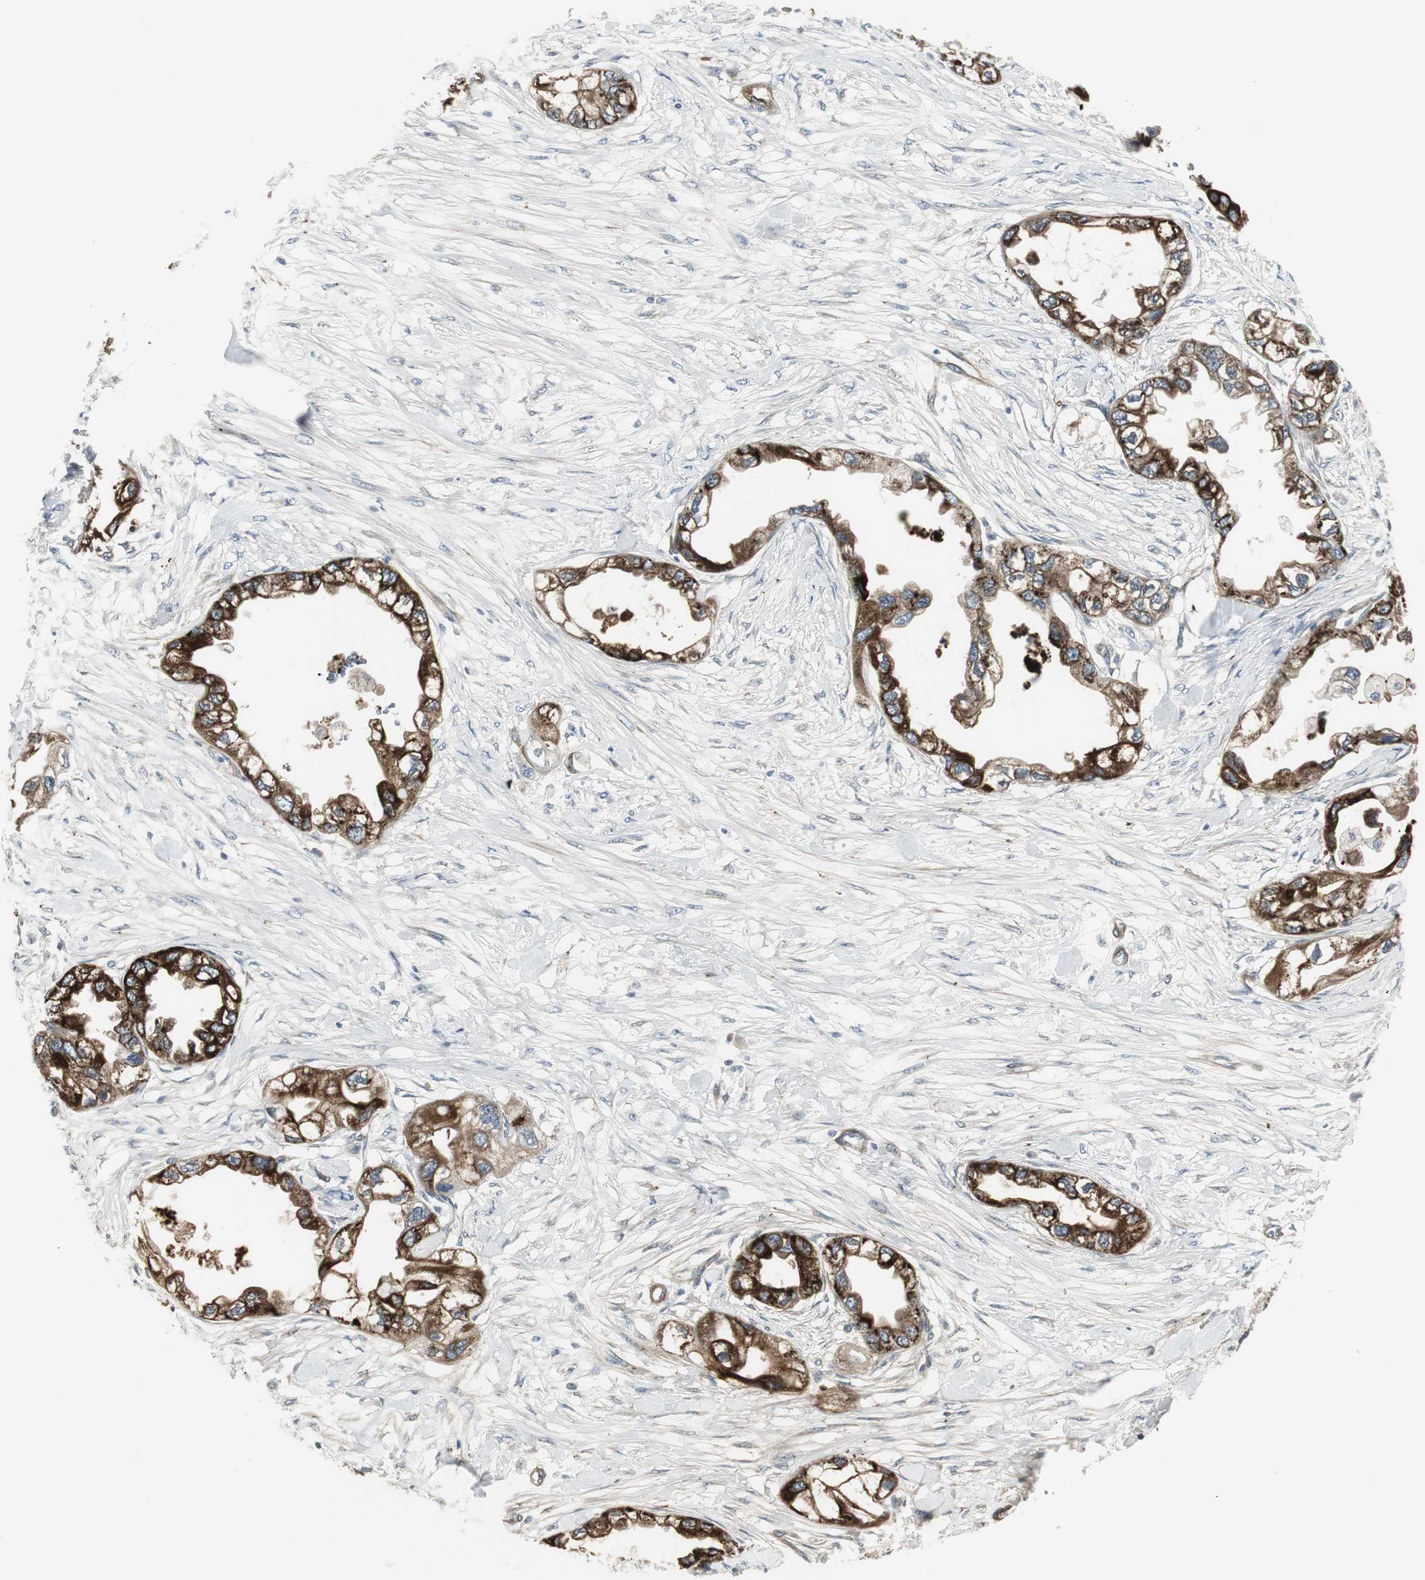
{"staining": {"intensity": "strong", "quantity": ">75%", "location": "cytoplasmic/membranous"}, "tissue": "endometrial cancer", "cell_type": "Tumor cells", "image_type": "cancer", "snomed": [{"axis": "morphology", "description": "Adenocarcinoma, NOS"}, {"axis": "topography", "description": "Endometrium"}], "caption": "Immunohistochemical staining of human endometrial cancer (adenocarcinoma) displays high levels of strong cytoplasmic/membranous protein positivity in about >75% of tumor cells. The protein is stained brown, and the nuclei are stained in blue (DAB IHC with brightfield microscopy, high magnification).", "gene": "SCYL3", "patient": {"sex": "female", "age": 67}}